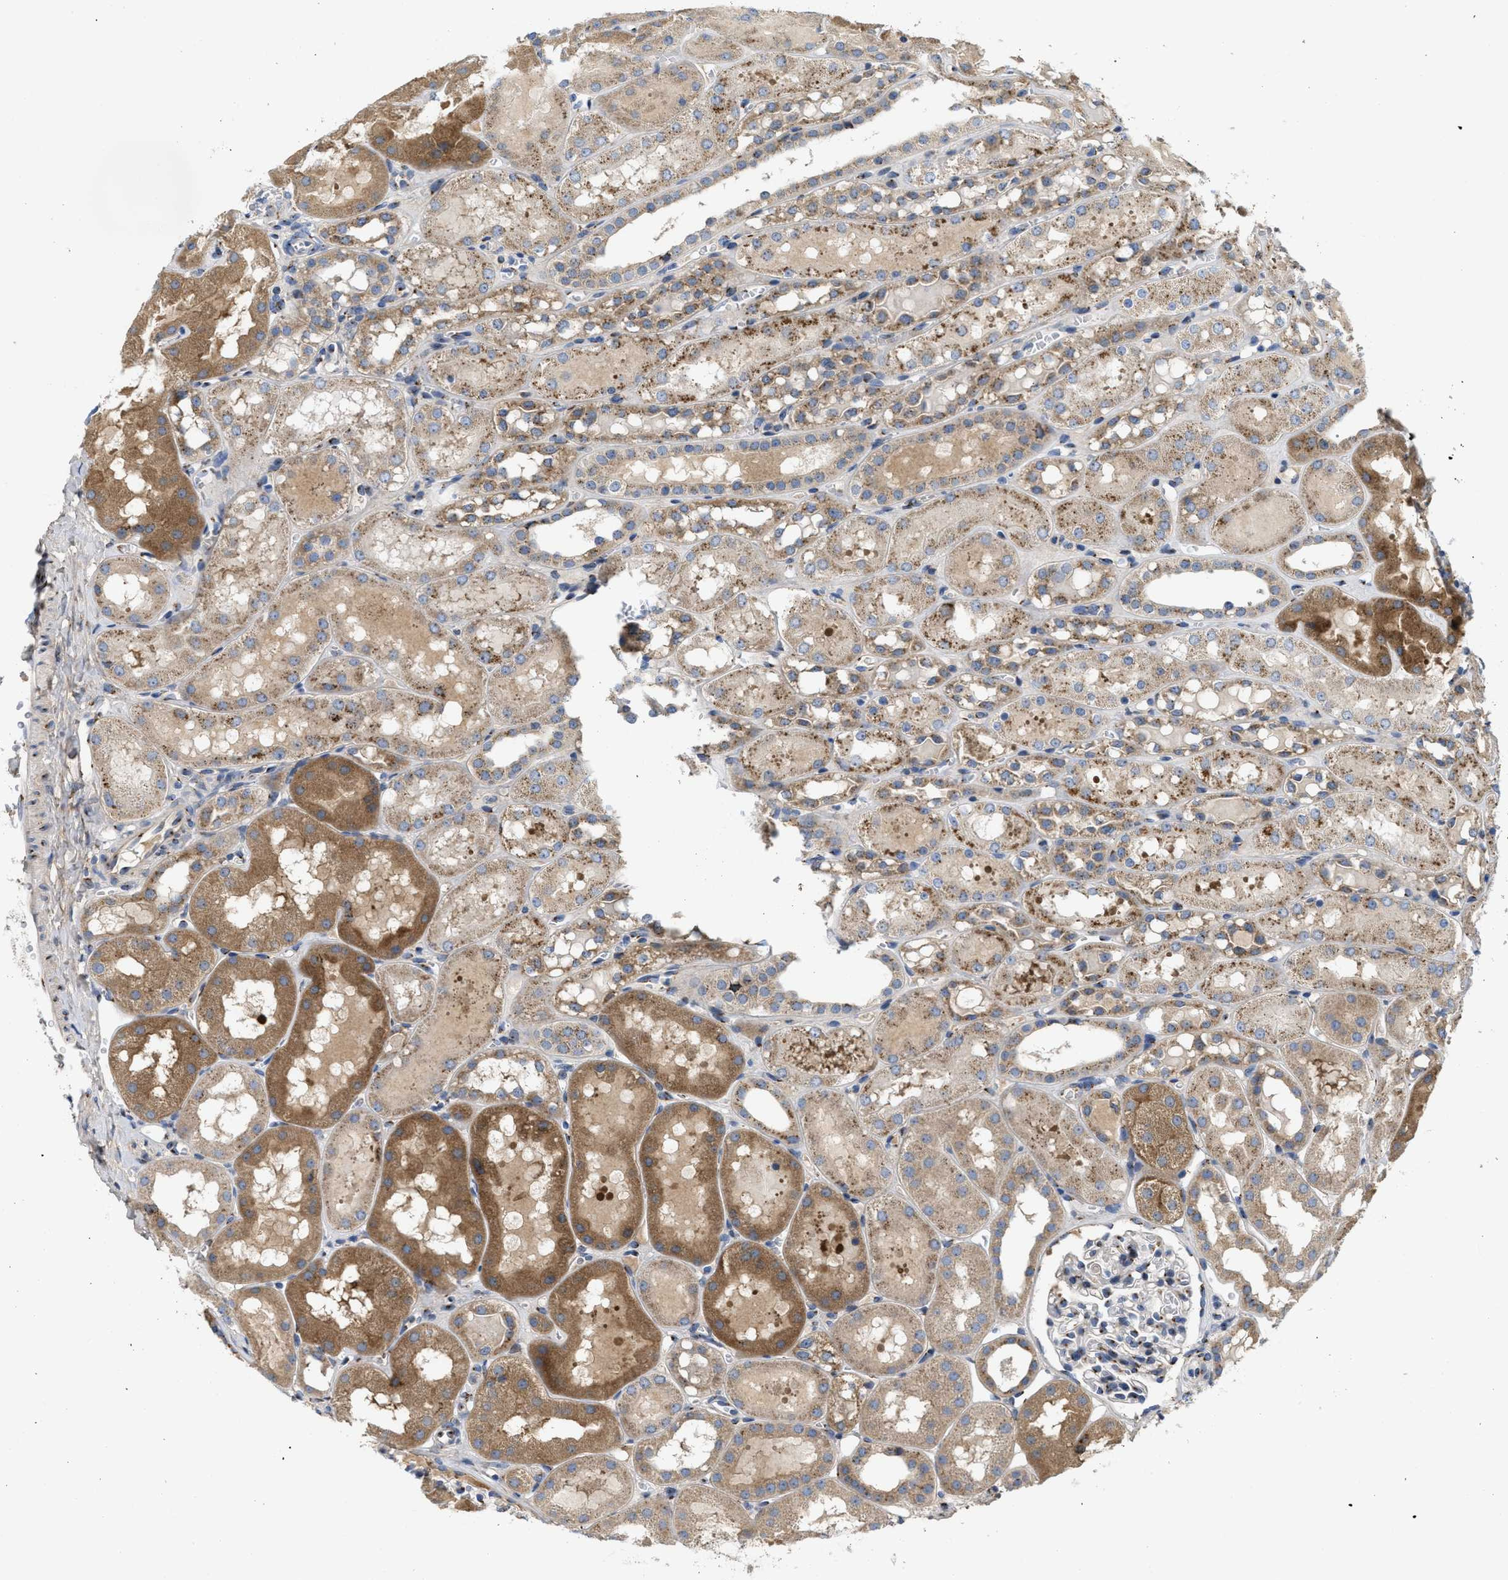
{"staining": {"intensity": "moderate", "quantity": ">75%", "location": "cytoplasmic/membranous"}, "tissue": "kidney", "cell_type": "Cells in glomeruli", "image_type": "normal", "snomed": [{"axis": "morphology", "description": "Normal tissue, NOS"}, {"axis": "topography", "description": "Kidney"}, {"axis": "topography", "description": "Urinary bladder"}], "caption": "Immunohistochemical staining of benign human kidney exhibits medium levels of moderate cytoplasmic/membranous positivity in about >75% of cells in glomeruli. The staining was performed using DAB to visualize the protein expression in brown, while the nuclei were stained in blue with hematoxylin (Magnification: 20x).", "gene": "ZNF70", "patient": {"sex": "male", "age": 16}}